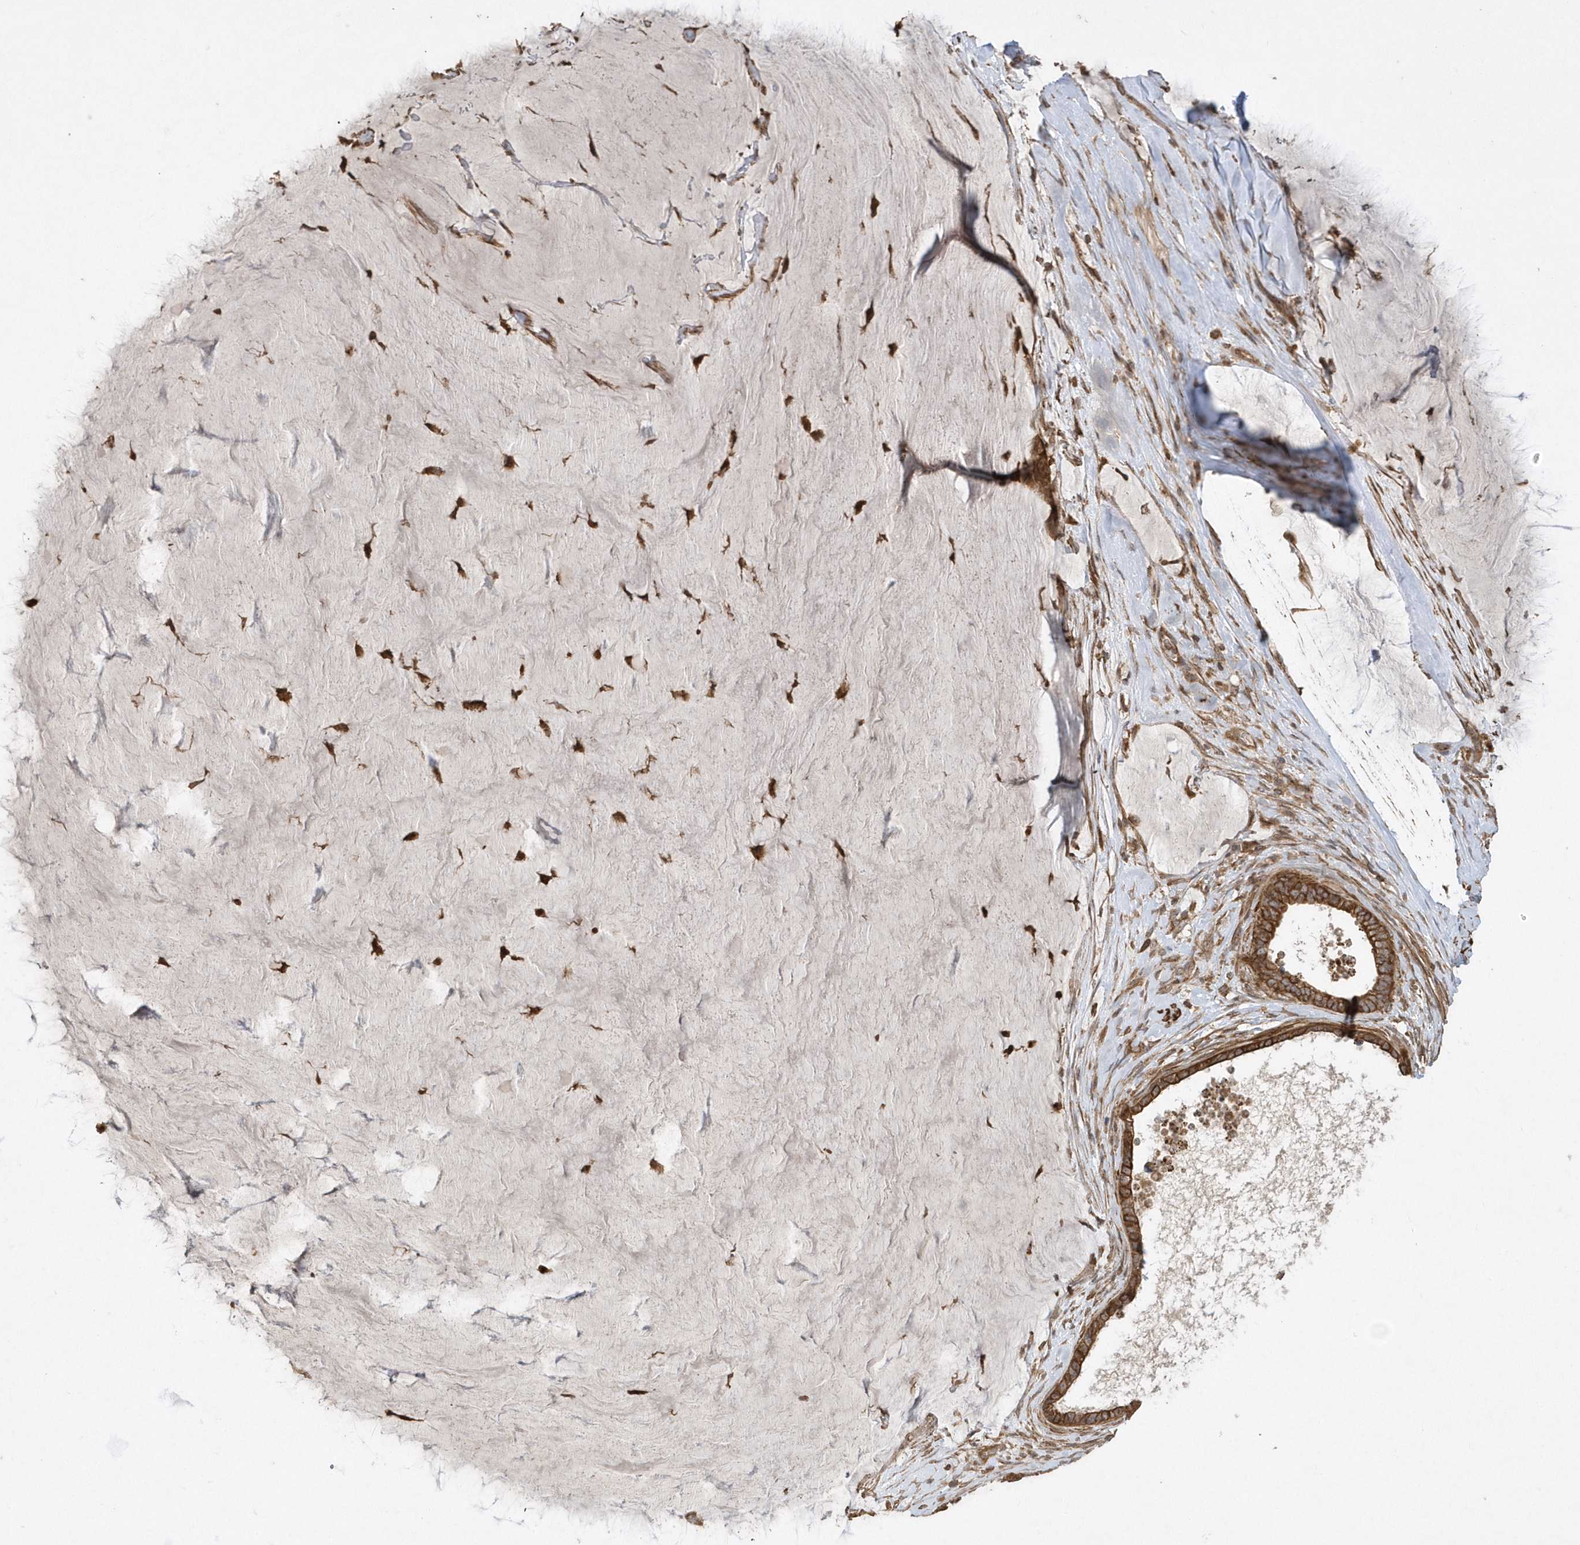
{"staining": {"intensity": "moderate", "quantity": ">75%", "location": "cytoplasmic/membranous"}, "tissue": "ovarian cancer", "cell_type": "Tumor cells", "image_type": "cancer", "snomed": [{"axis": "morphology", "description": "Cystadenocarcinoma, mucinous, NOS"}, {"axis": "topography", "description": "Ovary"}], "caption": "The micrograph reveals immunohistochemical staining of ovarian cancer. There is moderate cytoplasmic/membranous positivity is identified in about >75% of tumor cells.", "gene": "SENP8", "patient": {"sex": "female", "age": 61}}